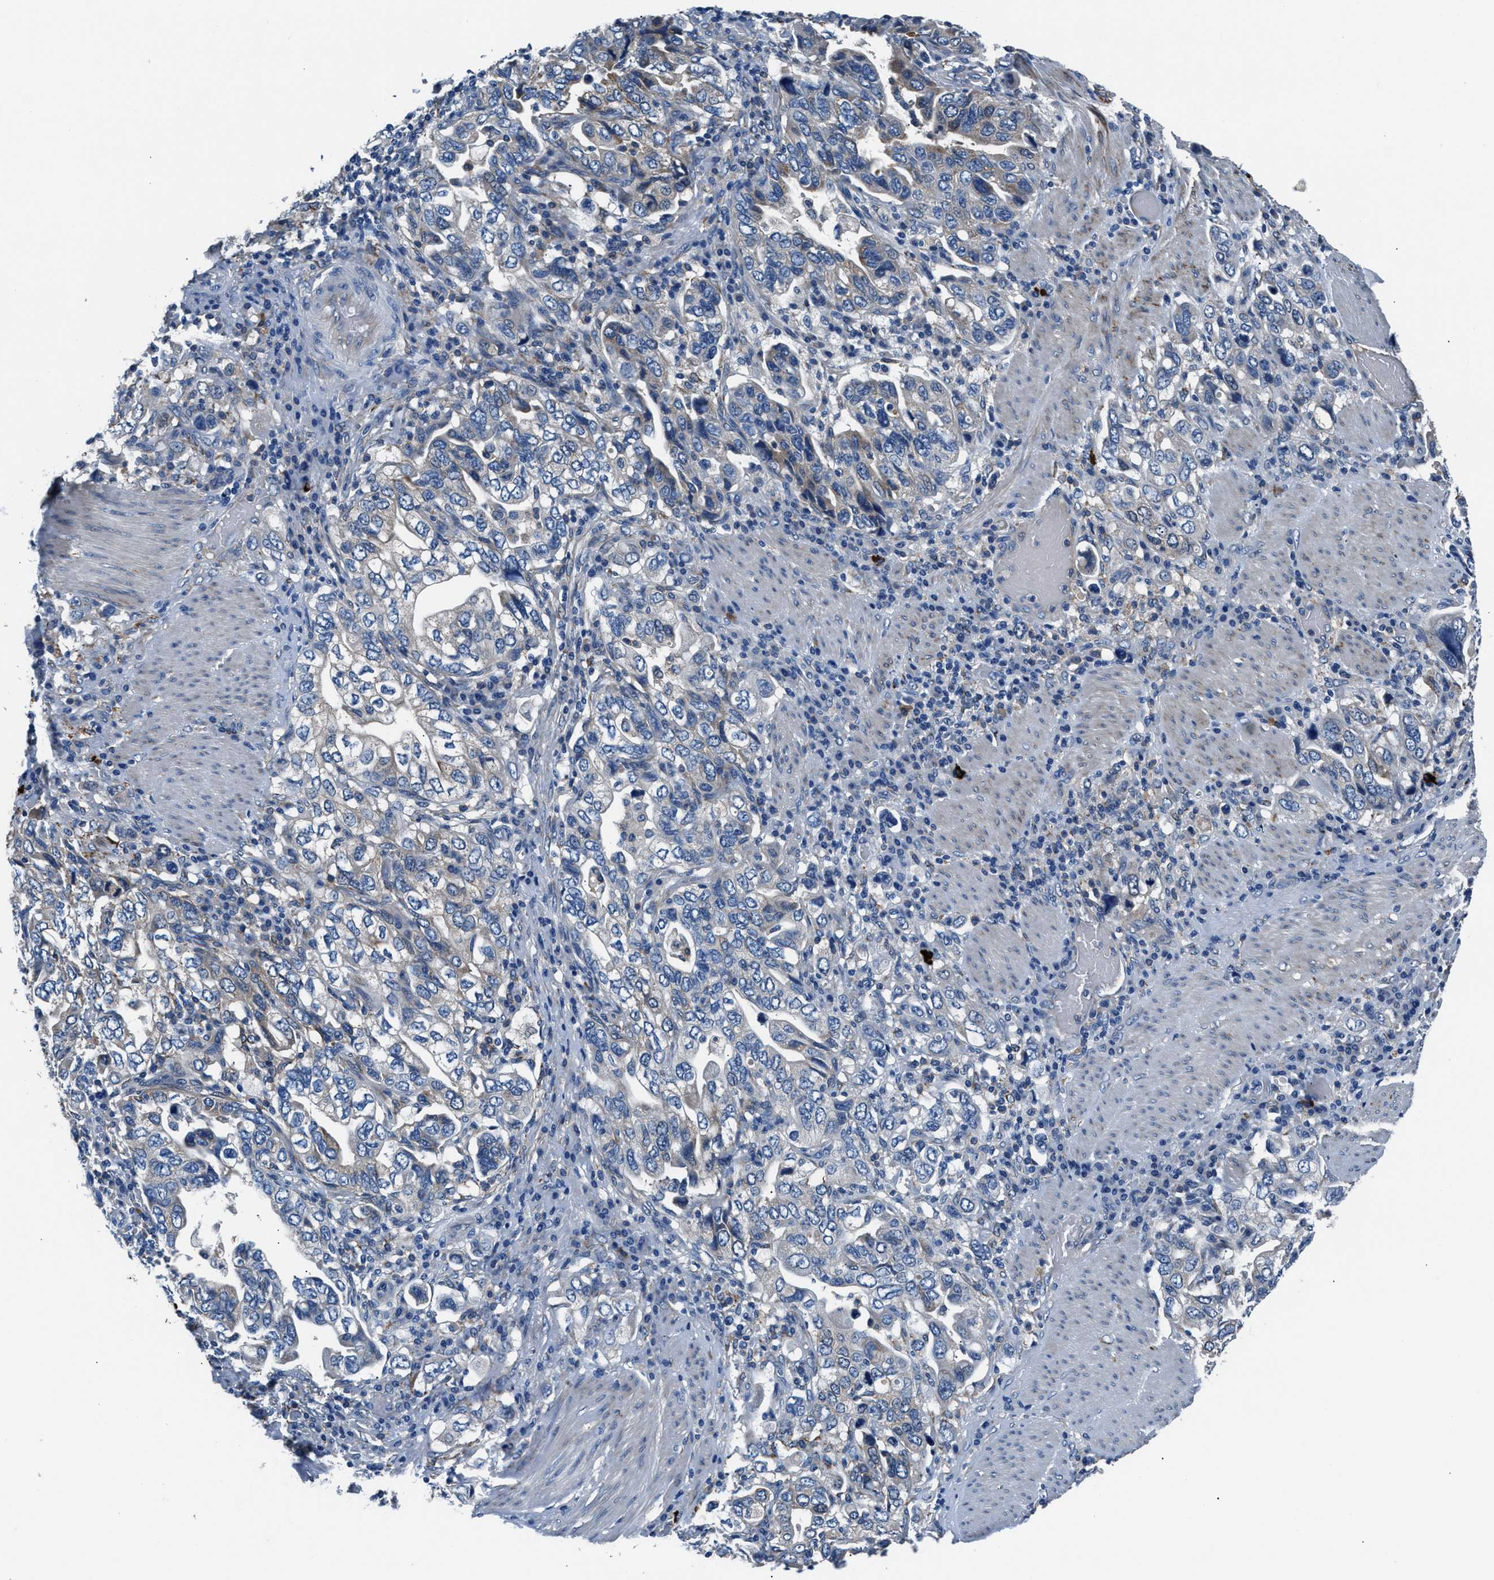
{"staining": {"intensity": "weak", "quantity": "<25%", "location": "cytoplasmic/membranous"}, "tissue": "stomach cancer", "cell_type": "Tumor cells", "image_type": "cancer", "snomed": [{"axis": "morphology", "description": "Adenocarcinoma, NOS"}, {"axis": "topography", "description": "Stomach, upper"}], "caption": "This is an immunohistochemistry photomicrograph of stomach cancer. There is no expression in tumor cells.", "gene": "PRTFDC1", "patient": {"sex": "male", "age": 62}}